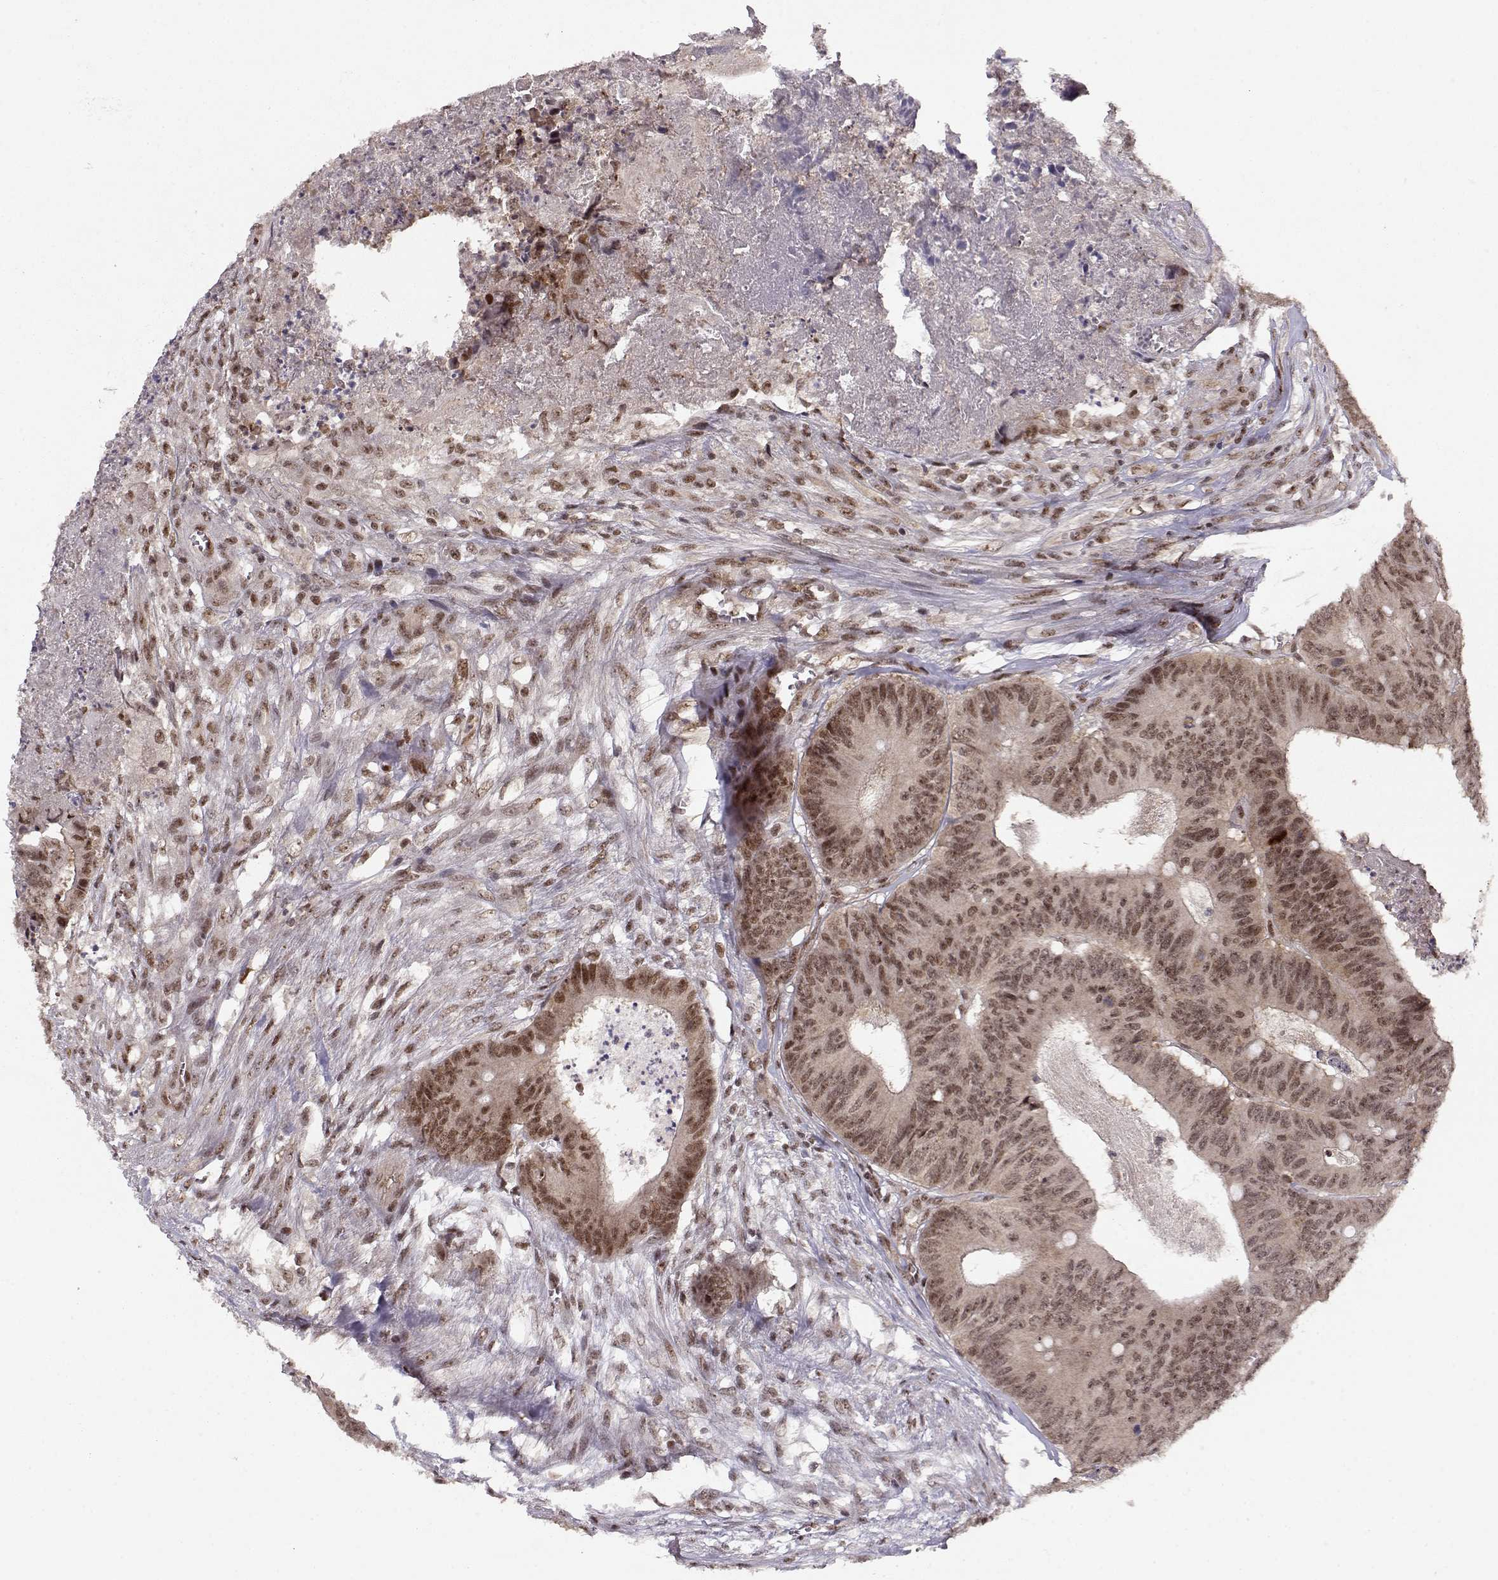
{"staining": {"intensity": "moderate", "quantity": ">75%", "location": "nuclear"}, "tissue": "colorectal cancer", "cell_type": "Tumor cells", "image_type": "cancer", "snomed": [{"axis": "morphology", "description": "Adenocarcinoma, NOS"}, {"axis": "topography", "description": "Colon"}], "caption": "IHC micrograph of colorectal cancer stained for a protein (brown), which demonstrates medium levels of moderate nuclear staining in approximately >75% of tumor cells.", "gene": "CSNK2A1", "patient": {"sex": "male", "age": 84}}